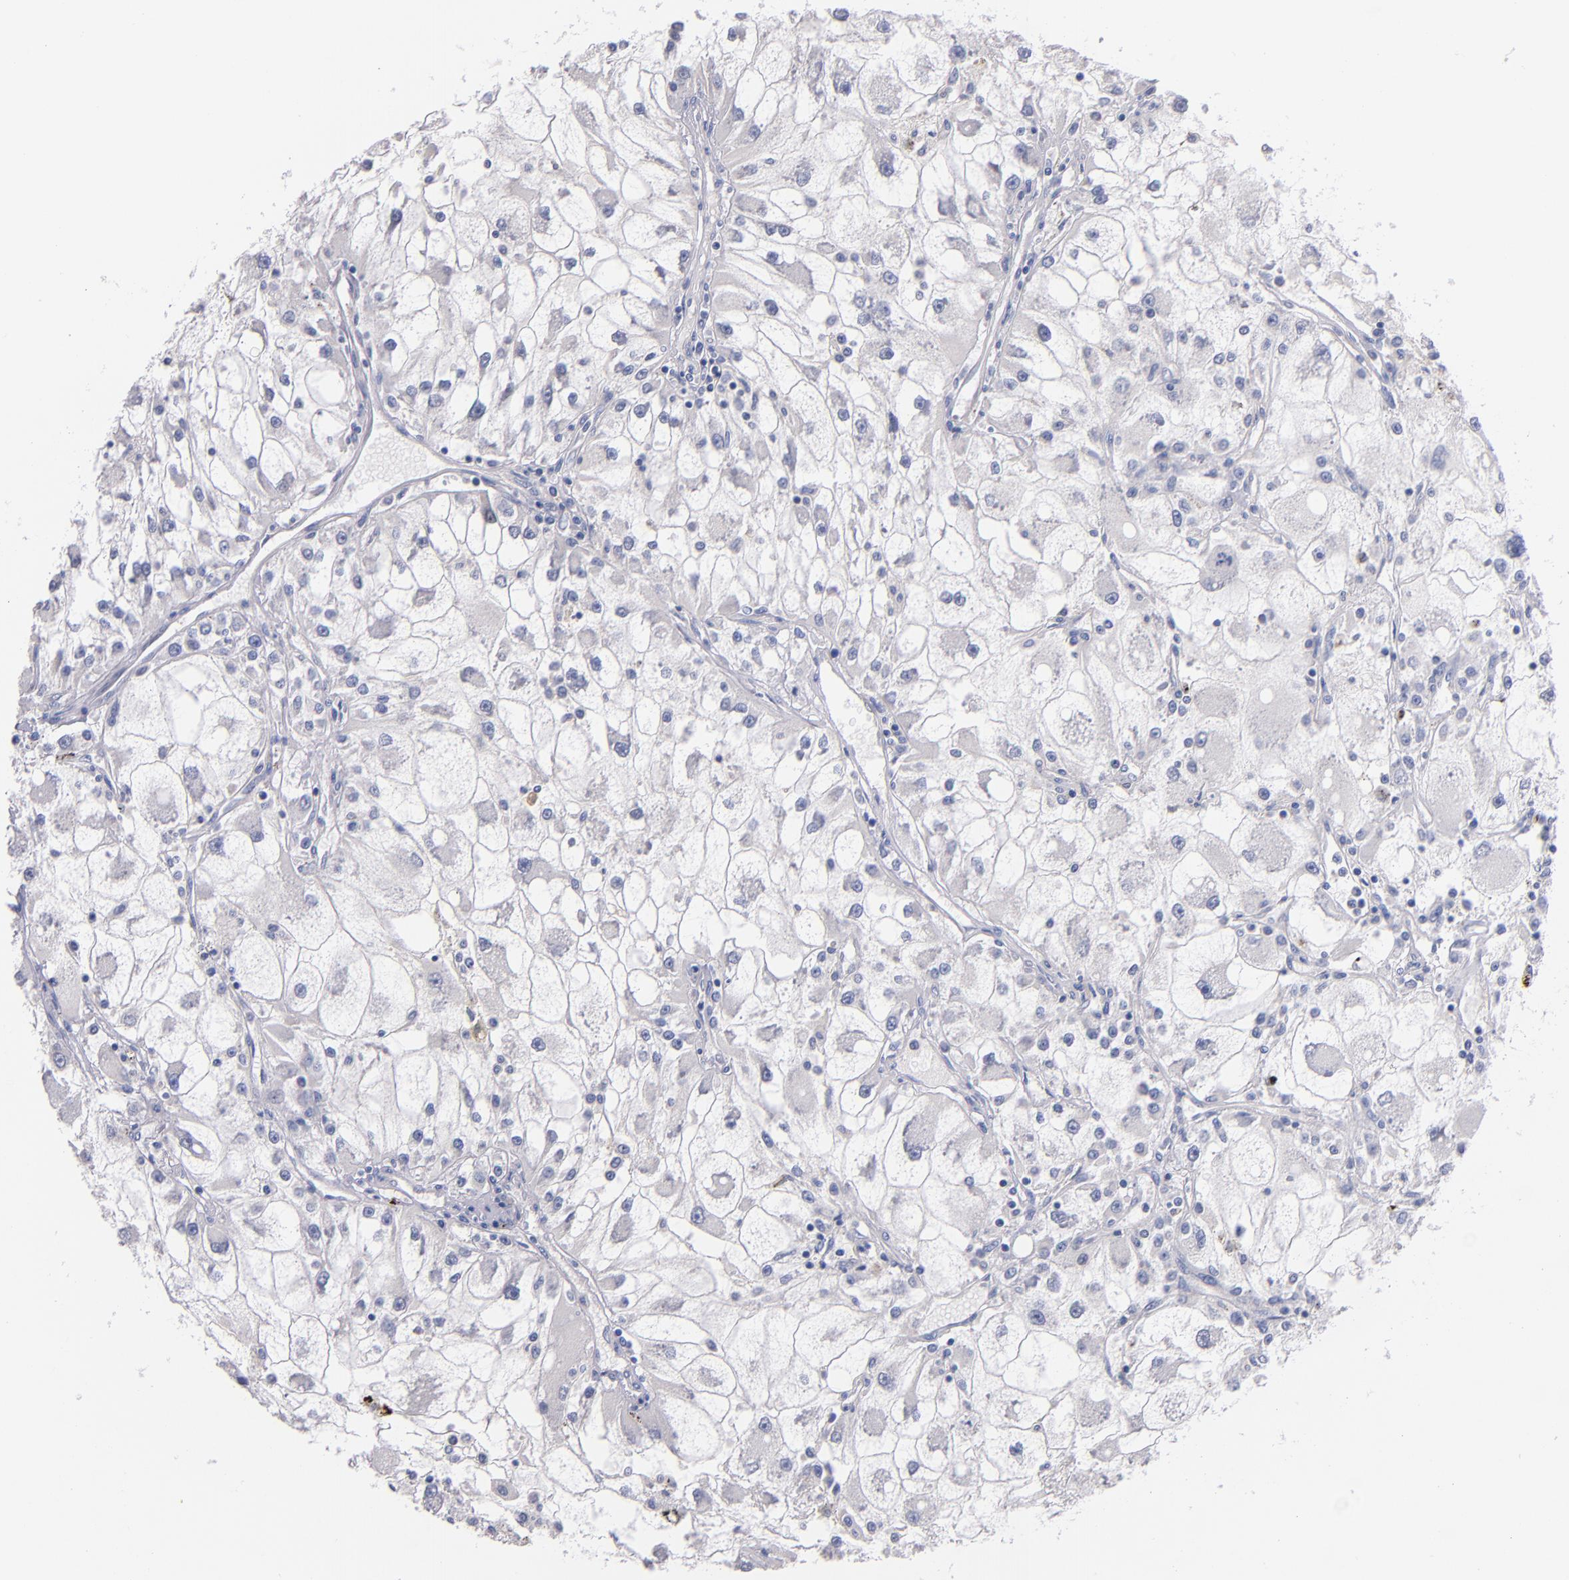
{"staining": {"intensity": "negative", "quantity": "none", "location": "none"}, "tissue": "renal cancer", "cell_type": "Tumor cells", "image_type": "cancer", "snomed": [{"axis": "morphology", "description": "Adenocarcinoma, NOS"}, {"axis": "topography", "description": "Kidney"}], "caption": "DAB (3,3'-diaminobenzidine) immunohistochemical staining of renal cancer shows no significant staining in tumor cells.", "gene": "CNTNAP2", "patient": {"sex": "female", "age": 73}}